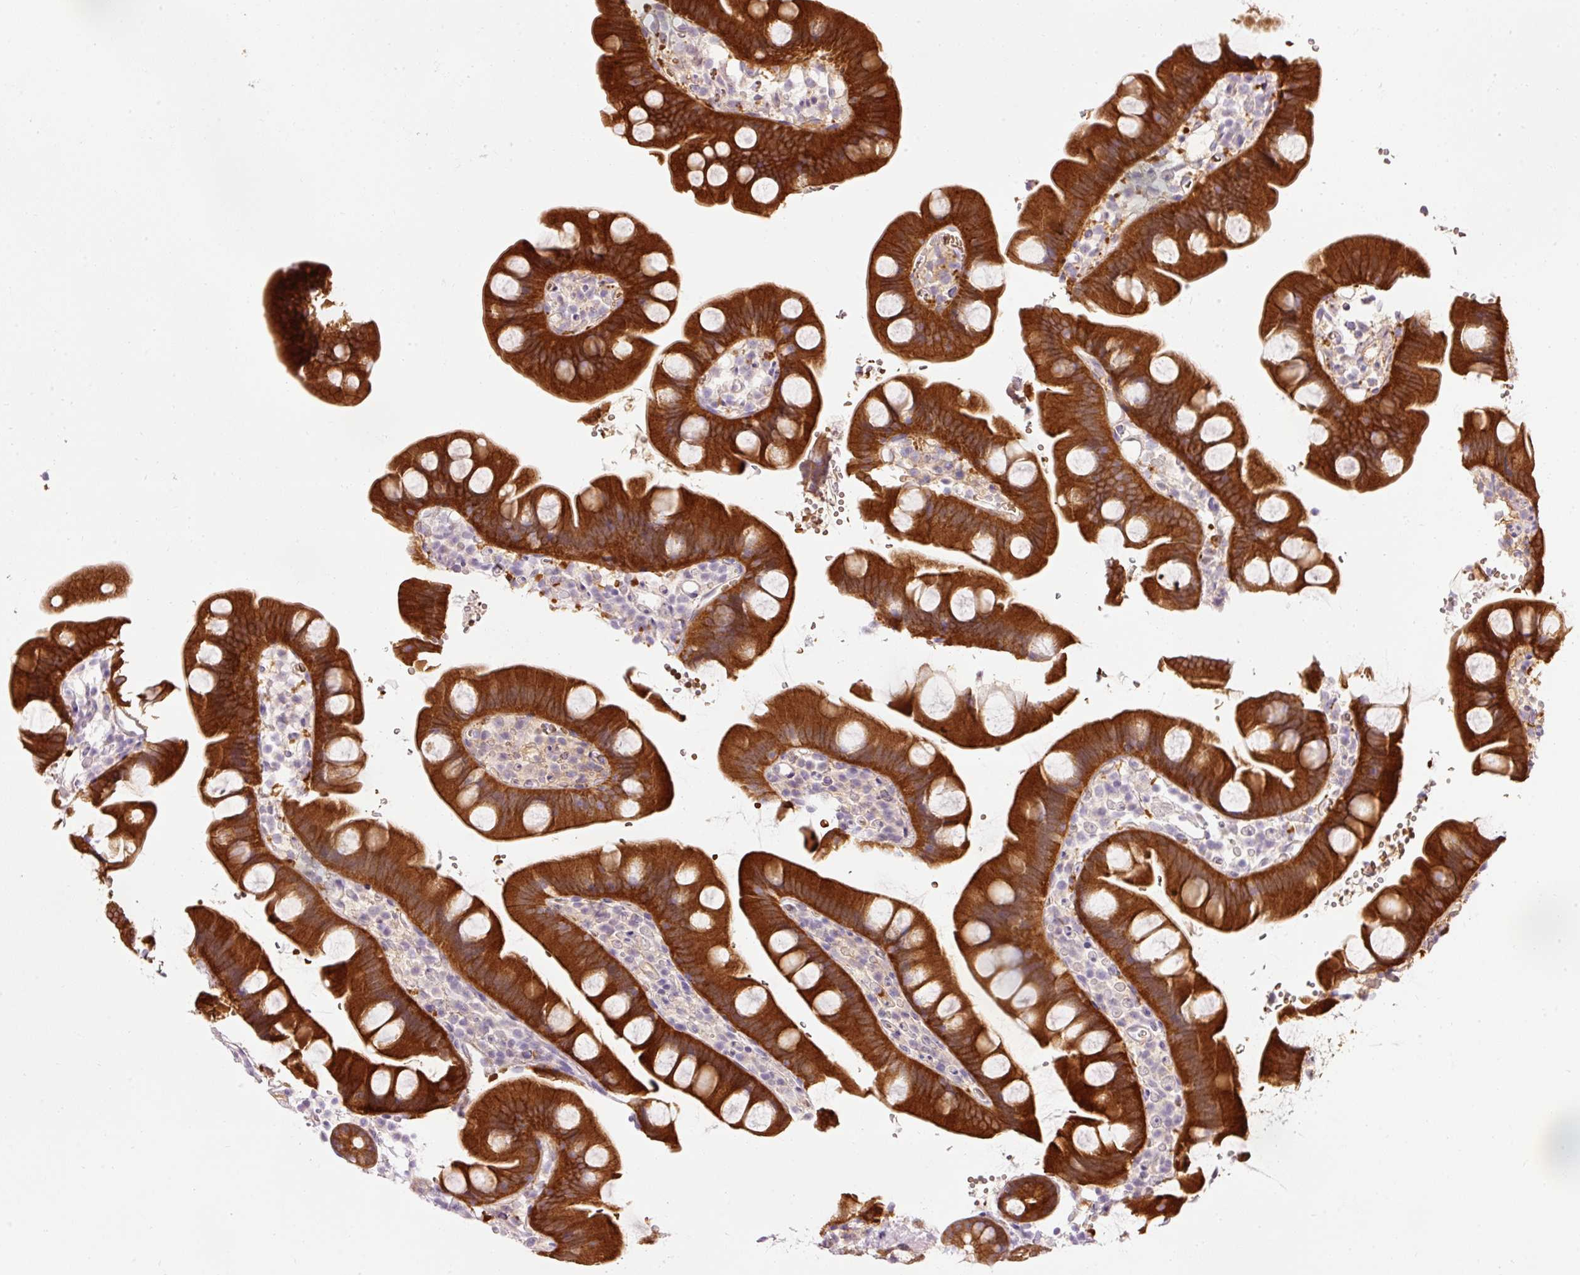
{"staining": {"intensity": "strong", "quantity": ">75%", "location": "cytoplasmic/membranous"}, "tissue": "small intestine", "cell_type": "Glandular cells", "image_type": "normal", "snomed": [{"axis": "morphology", "description": "Normal tissue, NOS"}, {"axis": "topography", "description": "Small intestine"}], "caption": "The immunohistochemical stain shows strong cytoplasmic/membranous expression in glandular cells of benign small intestine. The staining was performed using DAB to visualize the protein expression in brown, while the nuclei were stained in blue with hematoxylin (Magnification: 20x).", "gene": "DHRS11", "patient": {"sex": "female", "age": 68}}